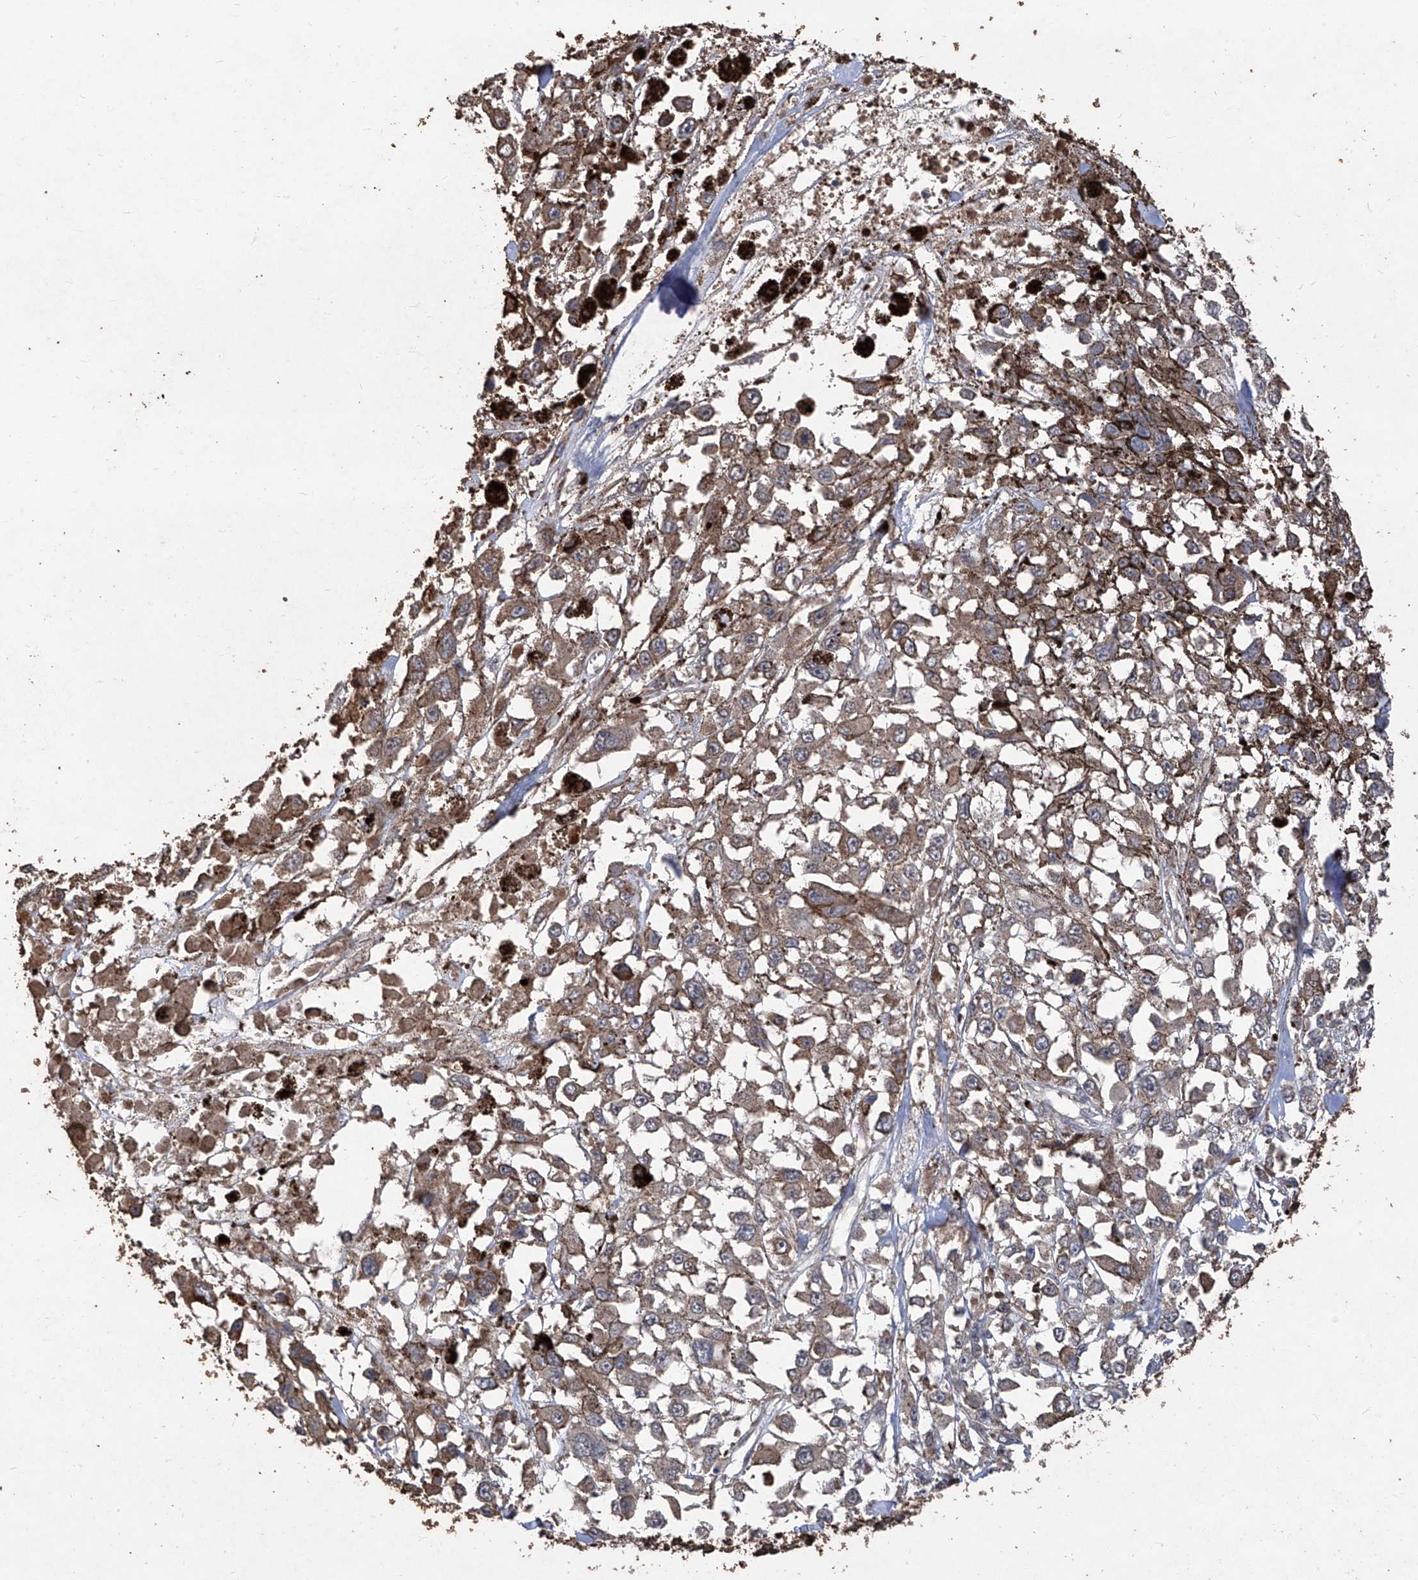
{"staining": {"intensity": "weak", "quantity": ">75%", "location": "cytoplasmic/membranous"}, "tissue": "melanoma", "cell_type": "Tumor cells", "image_type": "cancer", "snomed": [{"axis": "morphology", "description": "Malignant melanoma, Metastatic site"}, {"axis": "topography", "description": "Lymph node"}], "caption": "This photomicrograph shows IHC staining of melanoma, with low weak cytoplasmic/membranous positivity in about >75% of tumor cells.", "gene": "EML1", "patient": {"sex": "male", "age": 59}}